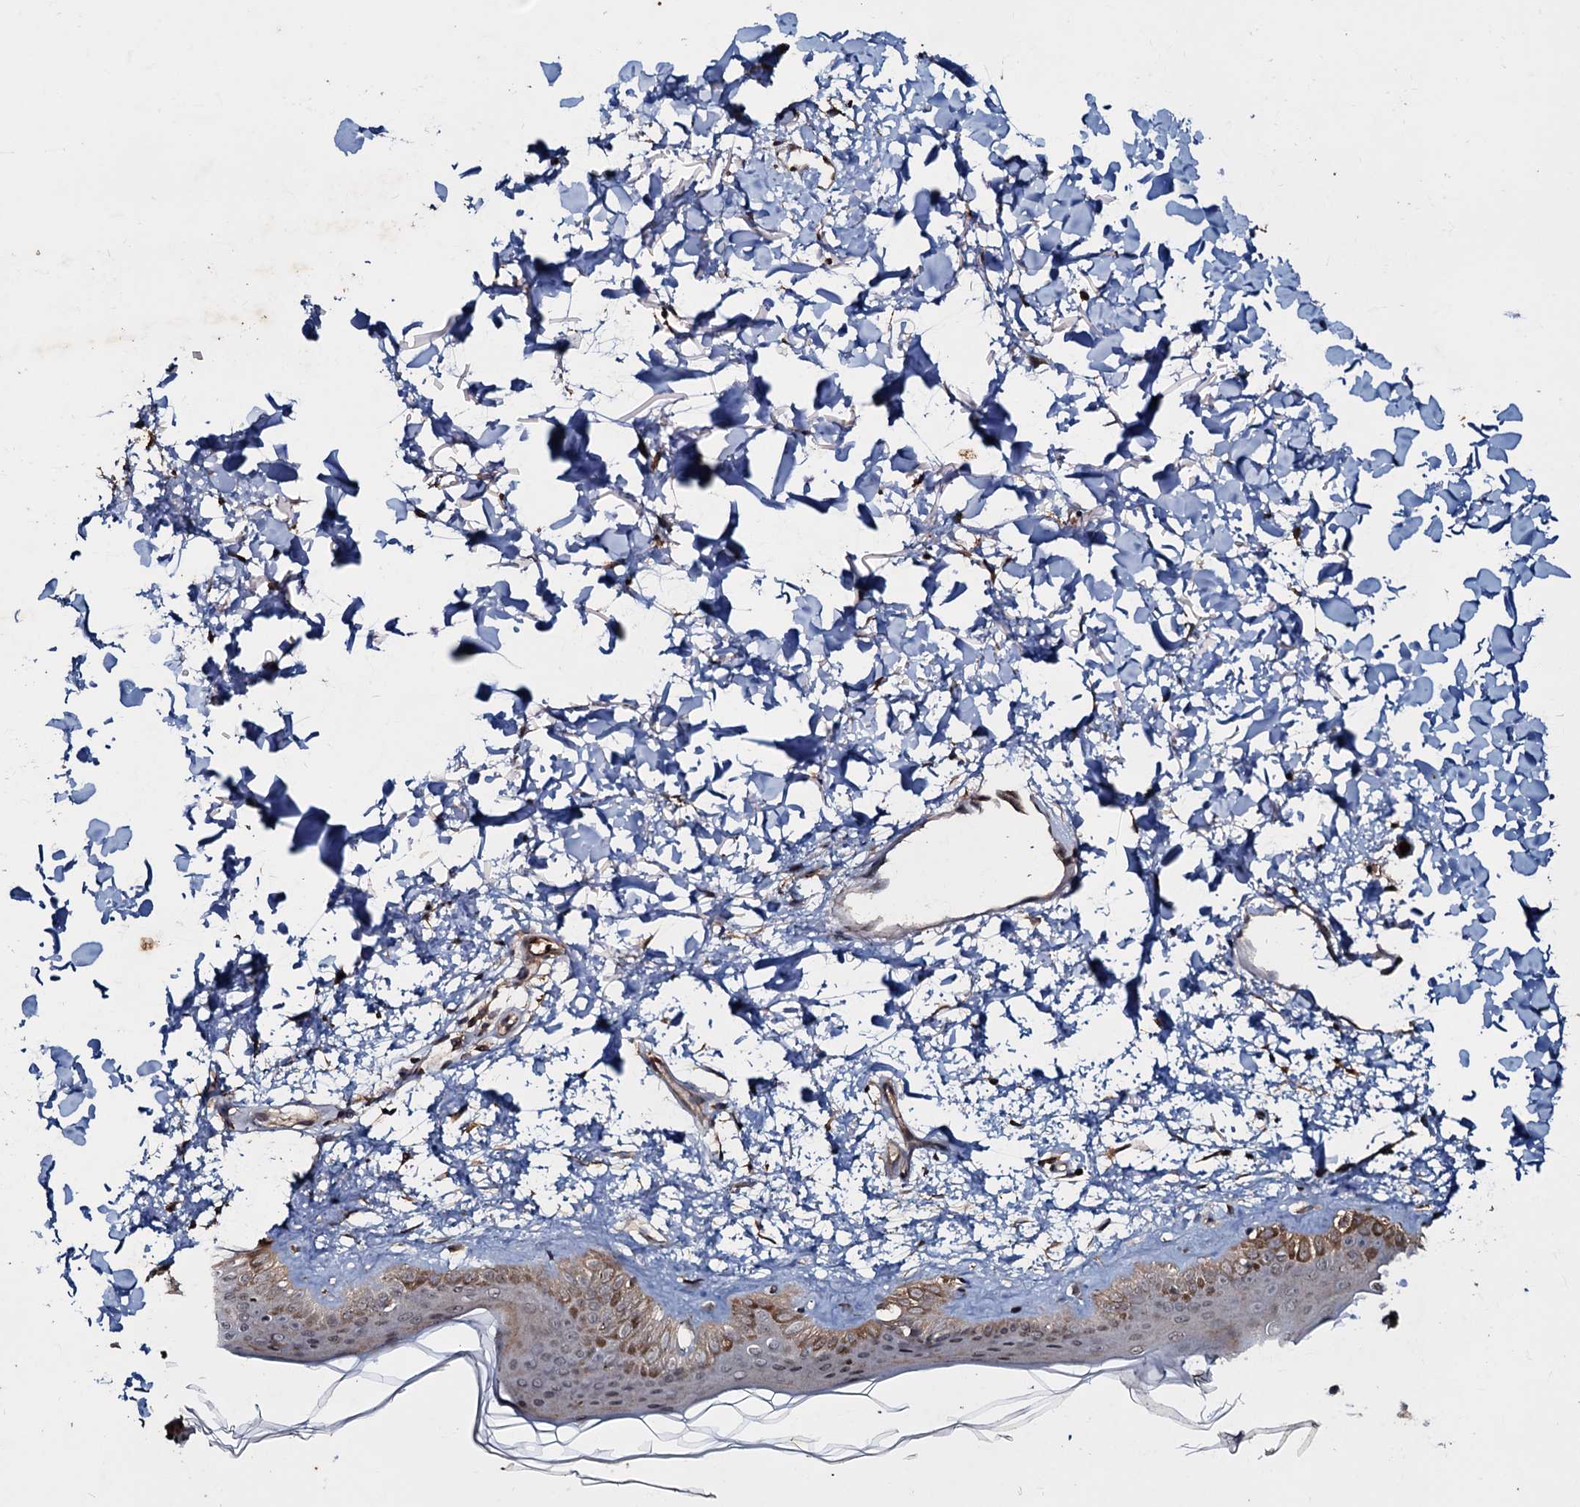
{"staining": {"intensity": "strong", "quantity": ">75%", "location": "cytoplasmic/membranous,nuclear"}, "tissue": "skin", "cell_type": "Fibroblasts", "image_type": "normal", "snomed": [{"axis": "morphology", "description": "Normal tissue, NOS"}, {"axis": "topography", "description": "Skin"}], "caption": "The photomicrograph demonstrates immunohistochemical staining of benign skin. There is strong cytoplasmic/membranous,nuclear expression is appreciated in about >75% of fibroblasts. (DAB (3,3'-diaminobenzidine) = brown stain, brightfield microscopy at high magnification).", "gene": "MANSC4", "patient": {"sex": "female", "age": 58}}